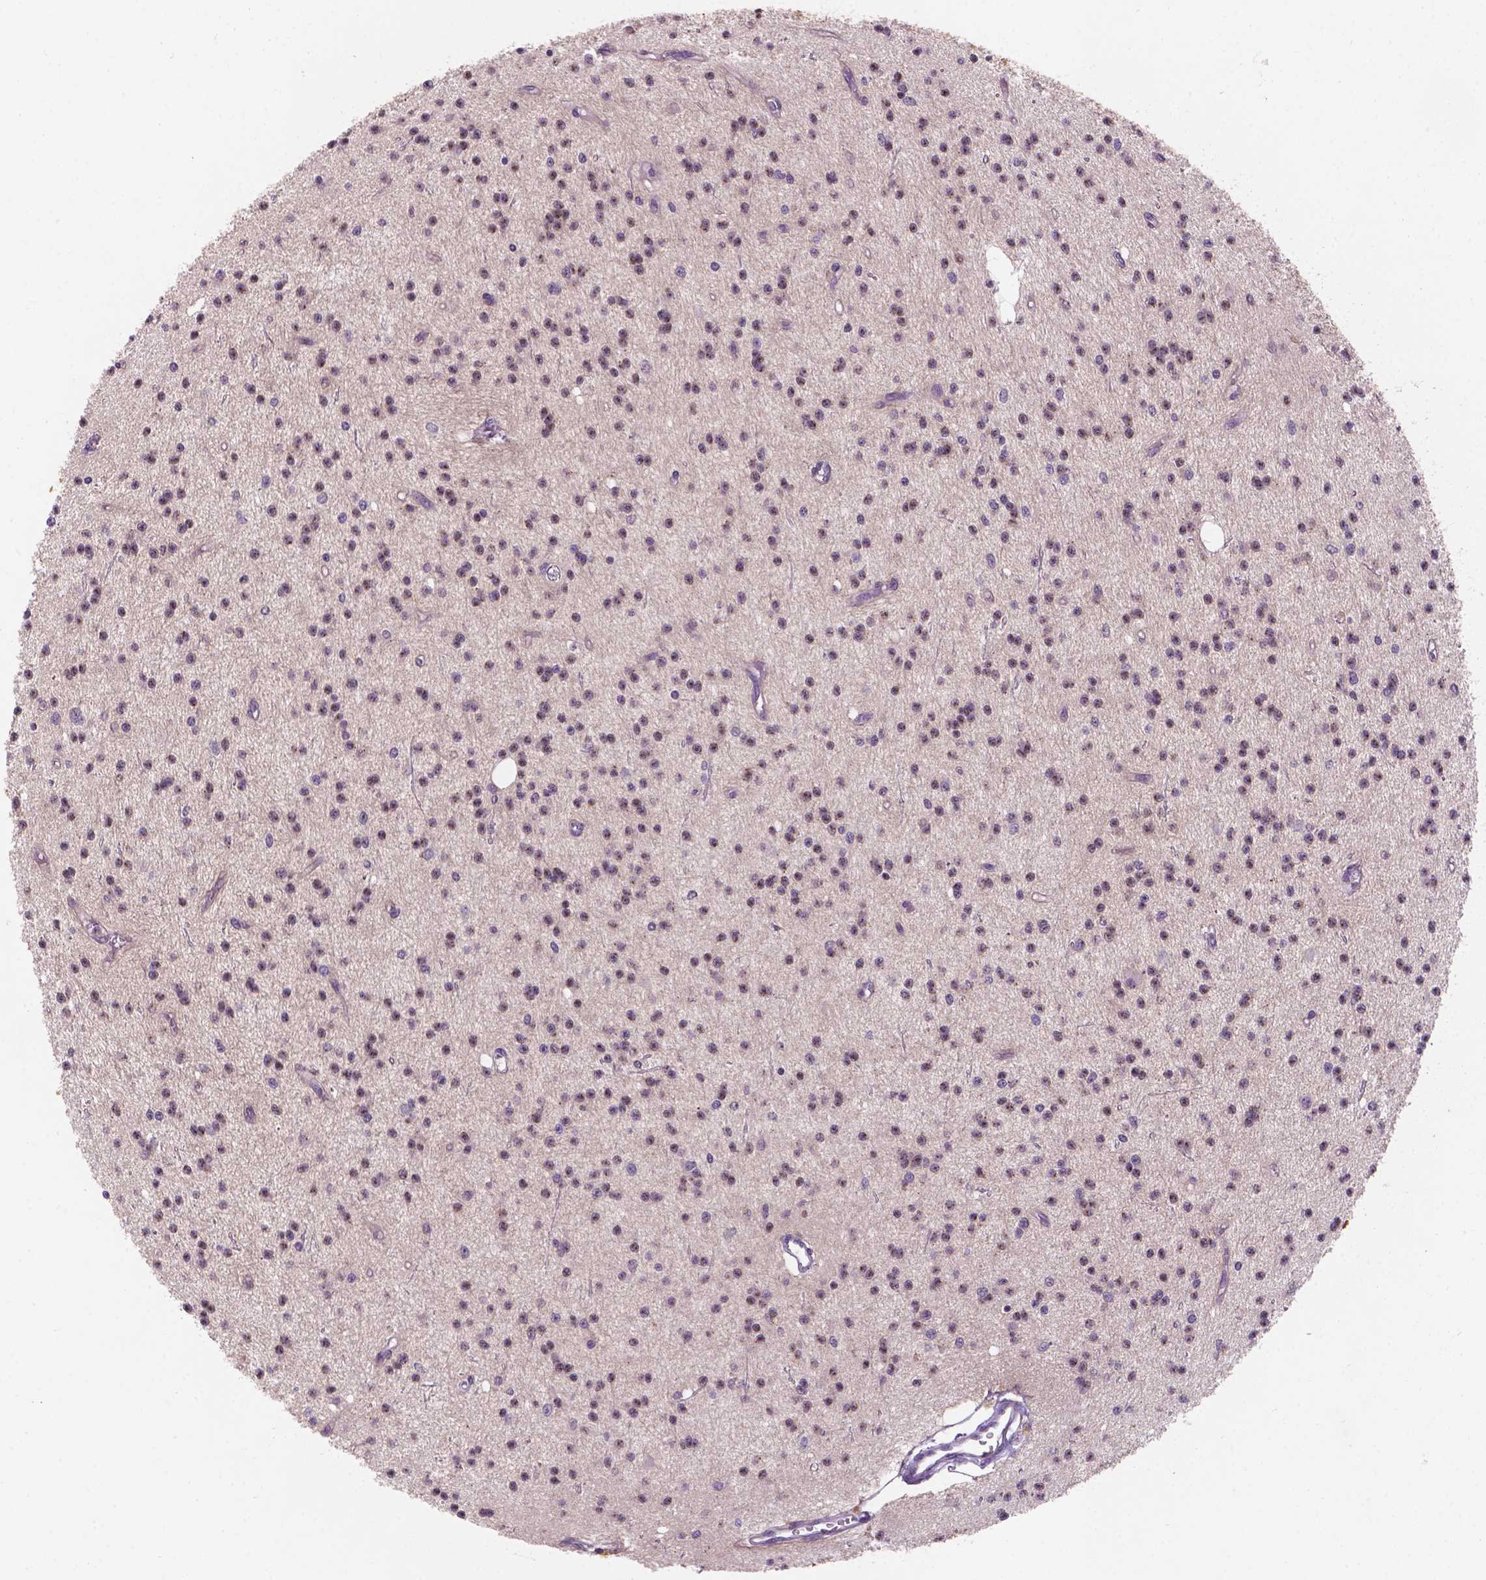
{"staining": {"intensity": "negative", "quantity": "none", "location": "none"}, "tissue": "glioma", "cell_type": "Tumor cells", "image_type": "cancer", "snomed": [{"axis": "morphology", "description": "Glioma, malignant, Low grade"}, {"axis": "topography", "description": "Brain"}], "caption": "A high-resolution image shows immunohistochemistry (IHC) staining of glioma, which demonstrates no significant staining in tumor cells.", "gene": "GXYLT2", "patient": {"sex": "male", "age": 27}}